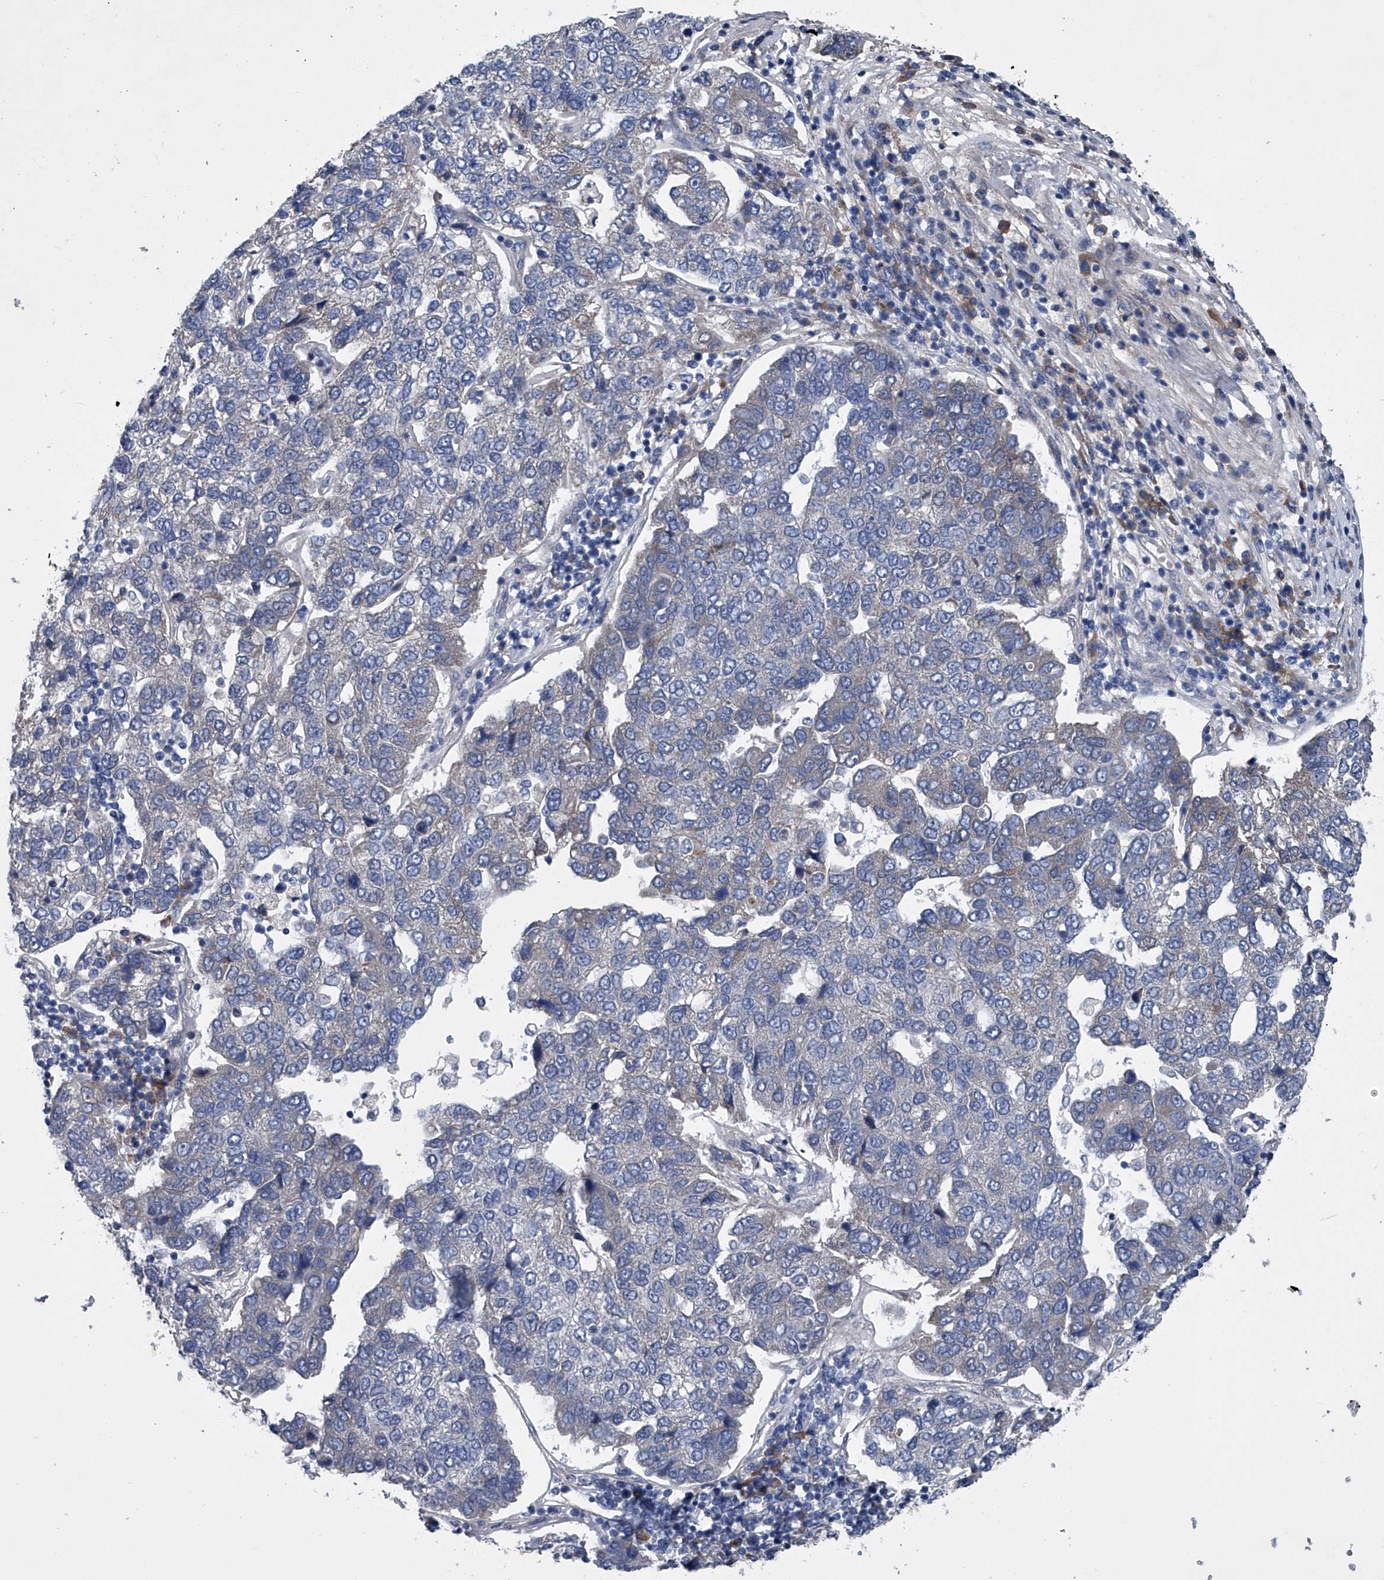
{"staining": {"intensity": "negative", "quantity": "none", "location": "none"}, "tissue": "pancreatic cancer", "cell_type": "Tumor cells", "image_type": "cancer", "snomed": [{"axis": "morphology", "description": "Adenocarcinoma, NOS"}, {"axis": "topography", "description": "Pancreas"}], "caption": "Immunohistochemical staining of pancreatic cancer (adenocarcinoma) exhibits no significant positivity in tumor cells. The staining is performed using DAB (3,3'-diaminobenzidine) brown chromogen with nuclei counter-stained in using hematoxylin.", "gene": "ABCG1", "patient": {"sex": "female", "age": 61}}